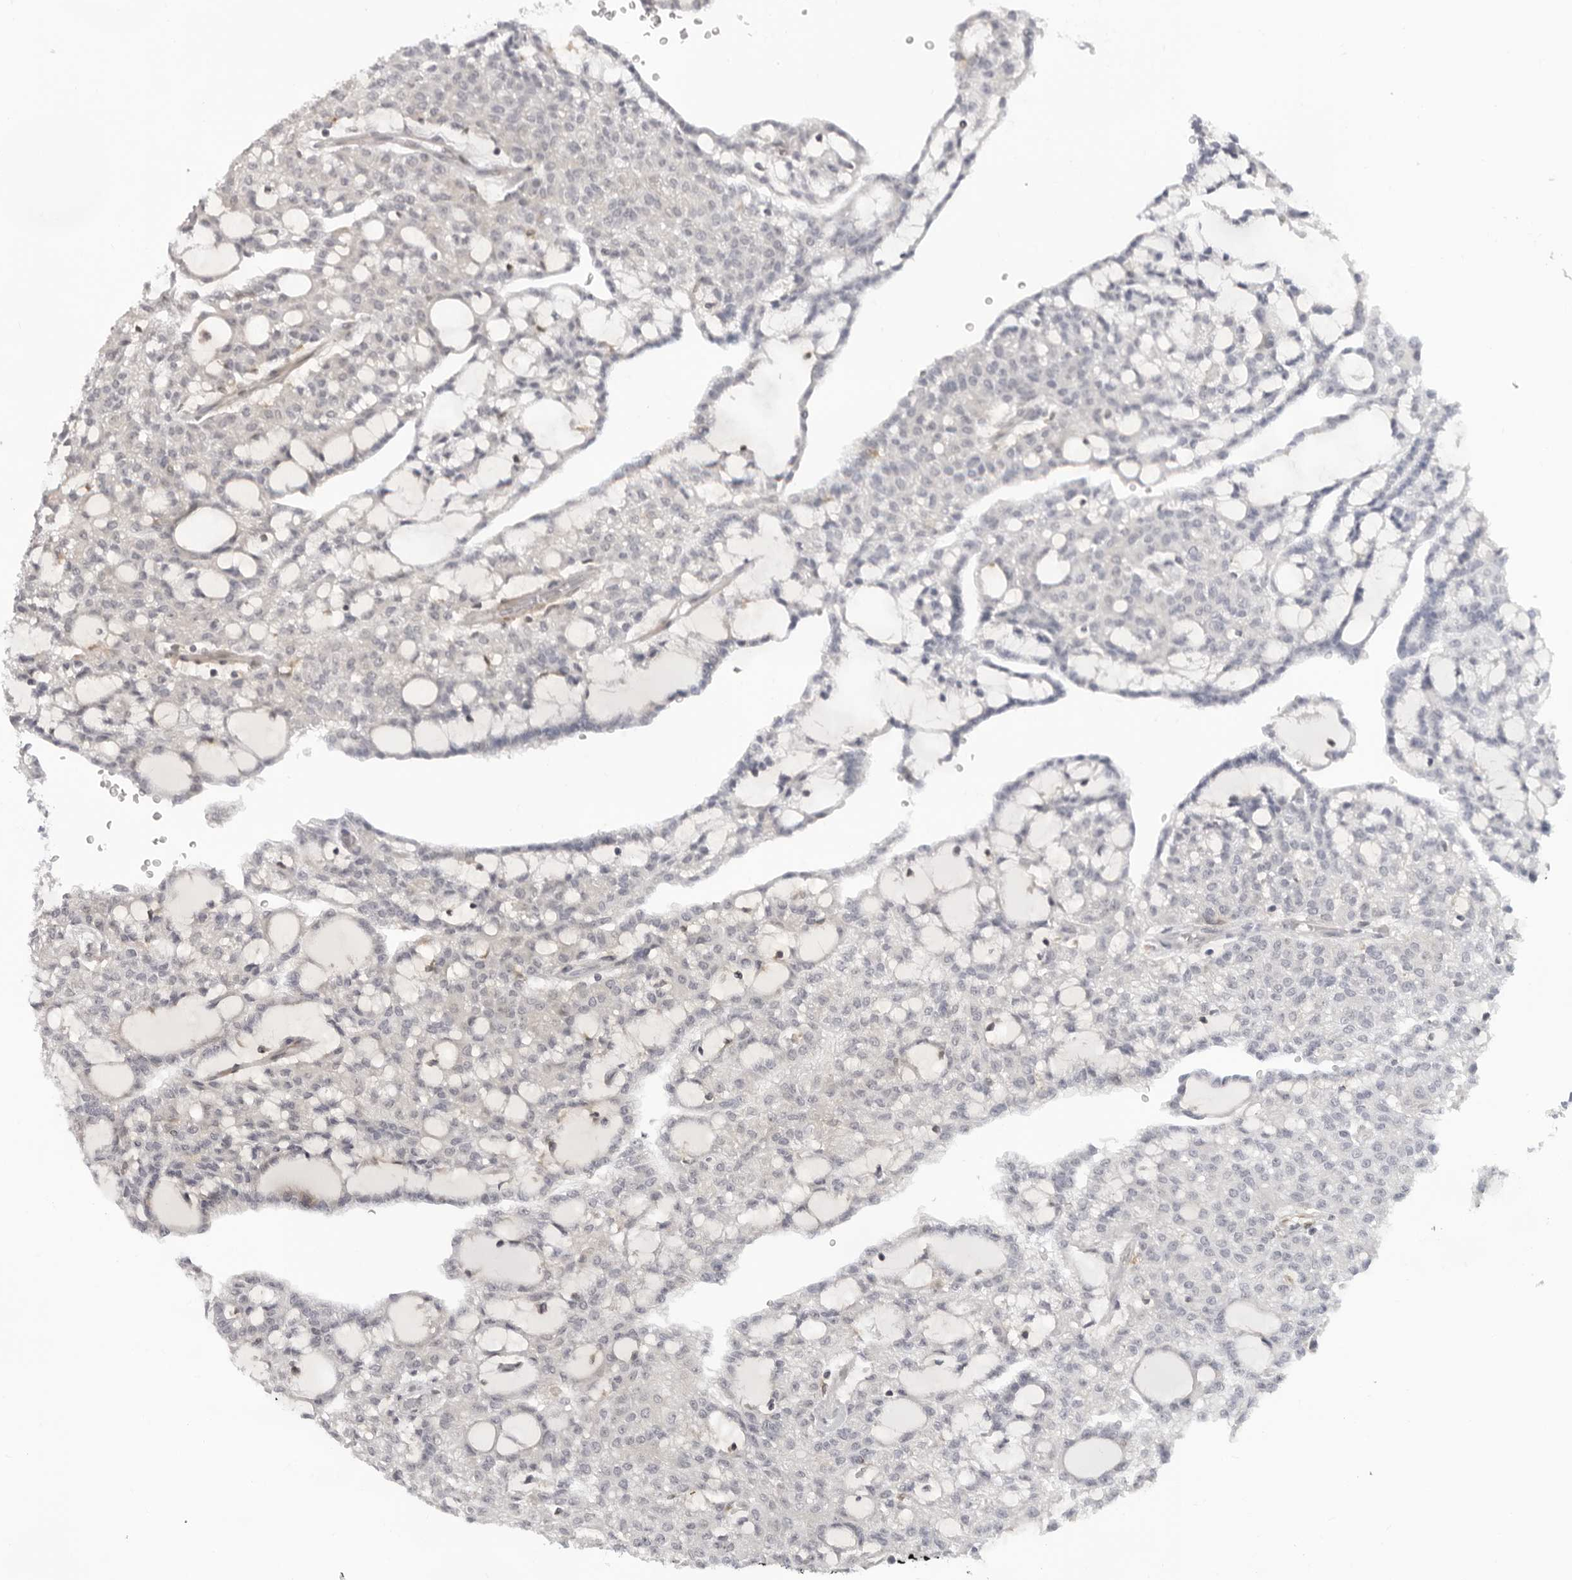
{"staining": {"intensity": "negative", "quantity": "none", "location": "none"}, "tissue": "renal cancer", "cell_type": "Tumor cells", "image_type": "cancer", "snomed": [{"axis": "morphology", "description": "Adenocarcinoma, NOS"}, {"axis": "topography", "description": "Kidney"}], "caption": "There is no significant expression in tumor cells of adenocarcinoma (renal).", "gene": "SRGAP2", "patient": {"sex": "male", "age": 63}}